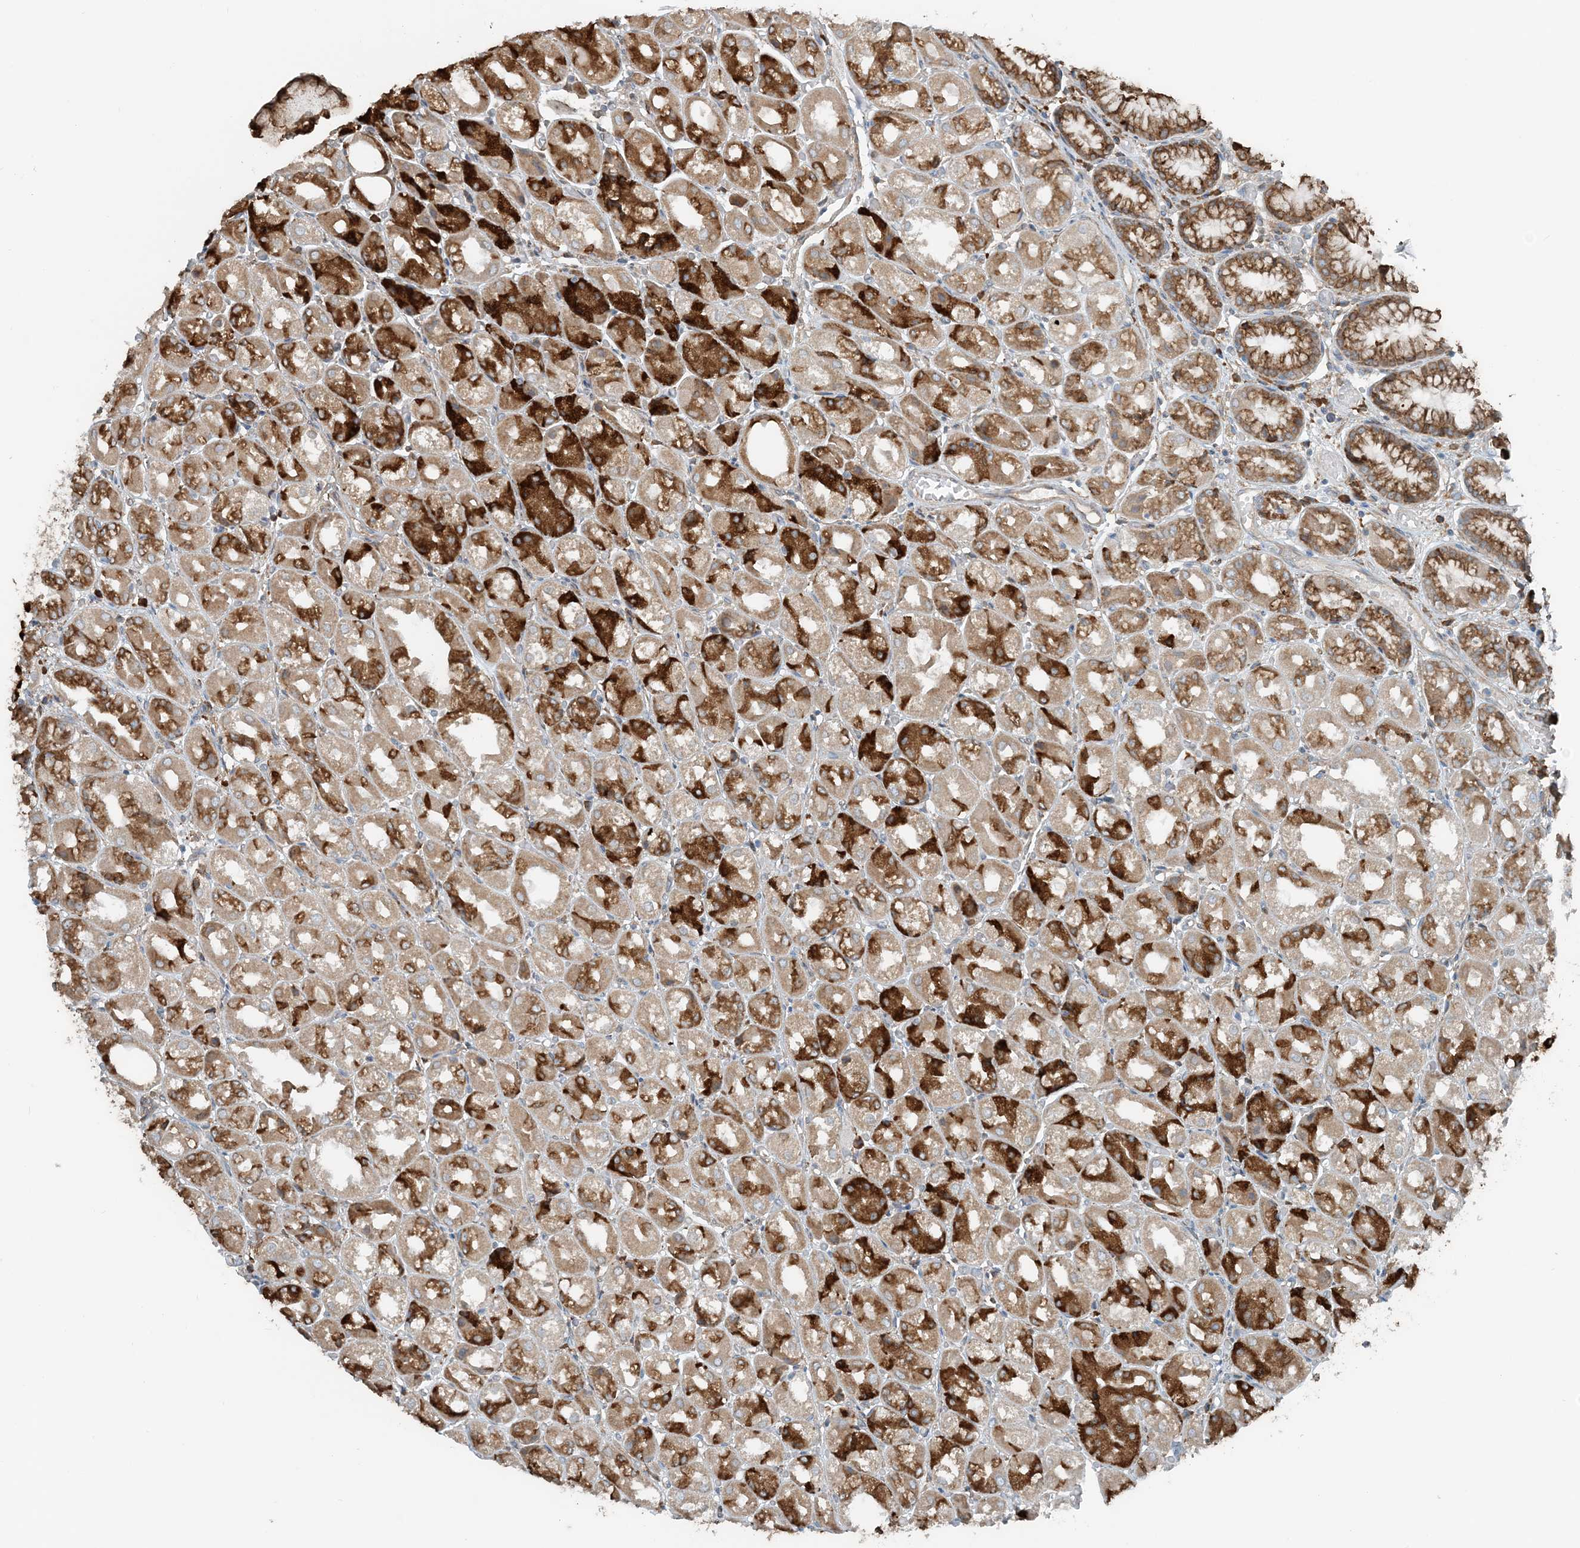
{"staining": {"intensity": "strong", "quantity": "25%-75%", "location": "cytoplasmic/membranous"}, "tissue": "stomach", "cell_type": "Glandular cells", "image_type": "normal", "snomed": [{"axis": "morphology", "description": "Normal tissue, NOS"}, {"axis": "topography", "description": "Stomach, upper"}], "caption": "This image demonstrates immunohistochemistry staining of normal stomach, with high strong cytoplasmic/membranous expression in about 25%-75% of glandular cells.", "gene": "CERKL", "patient": {"sex": "male", "age": 72}}